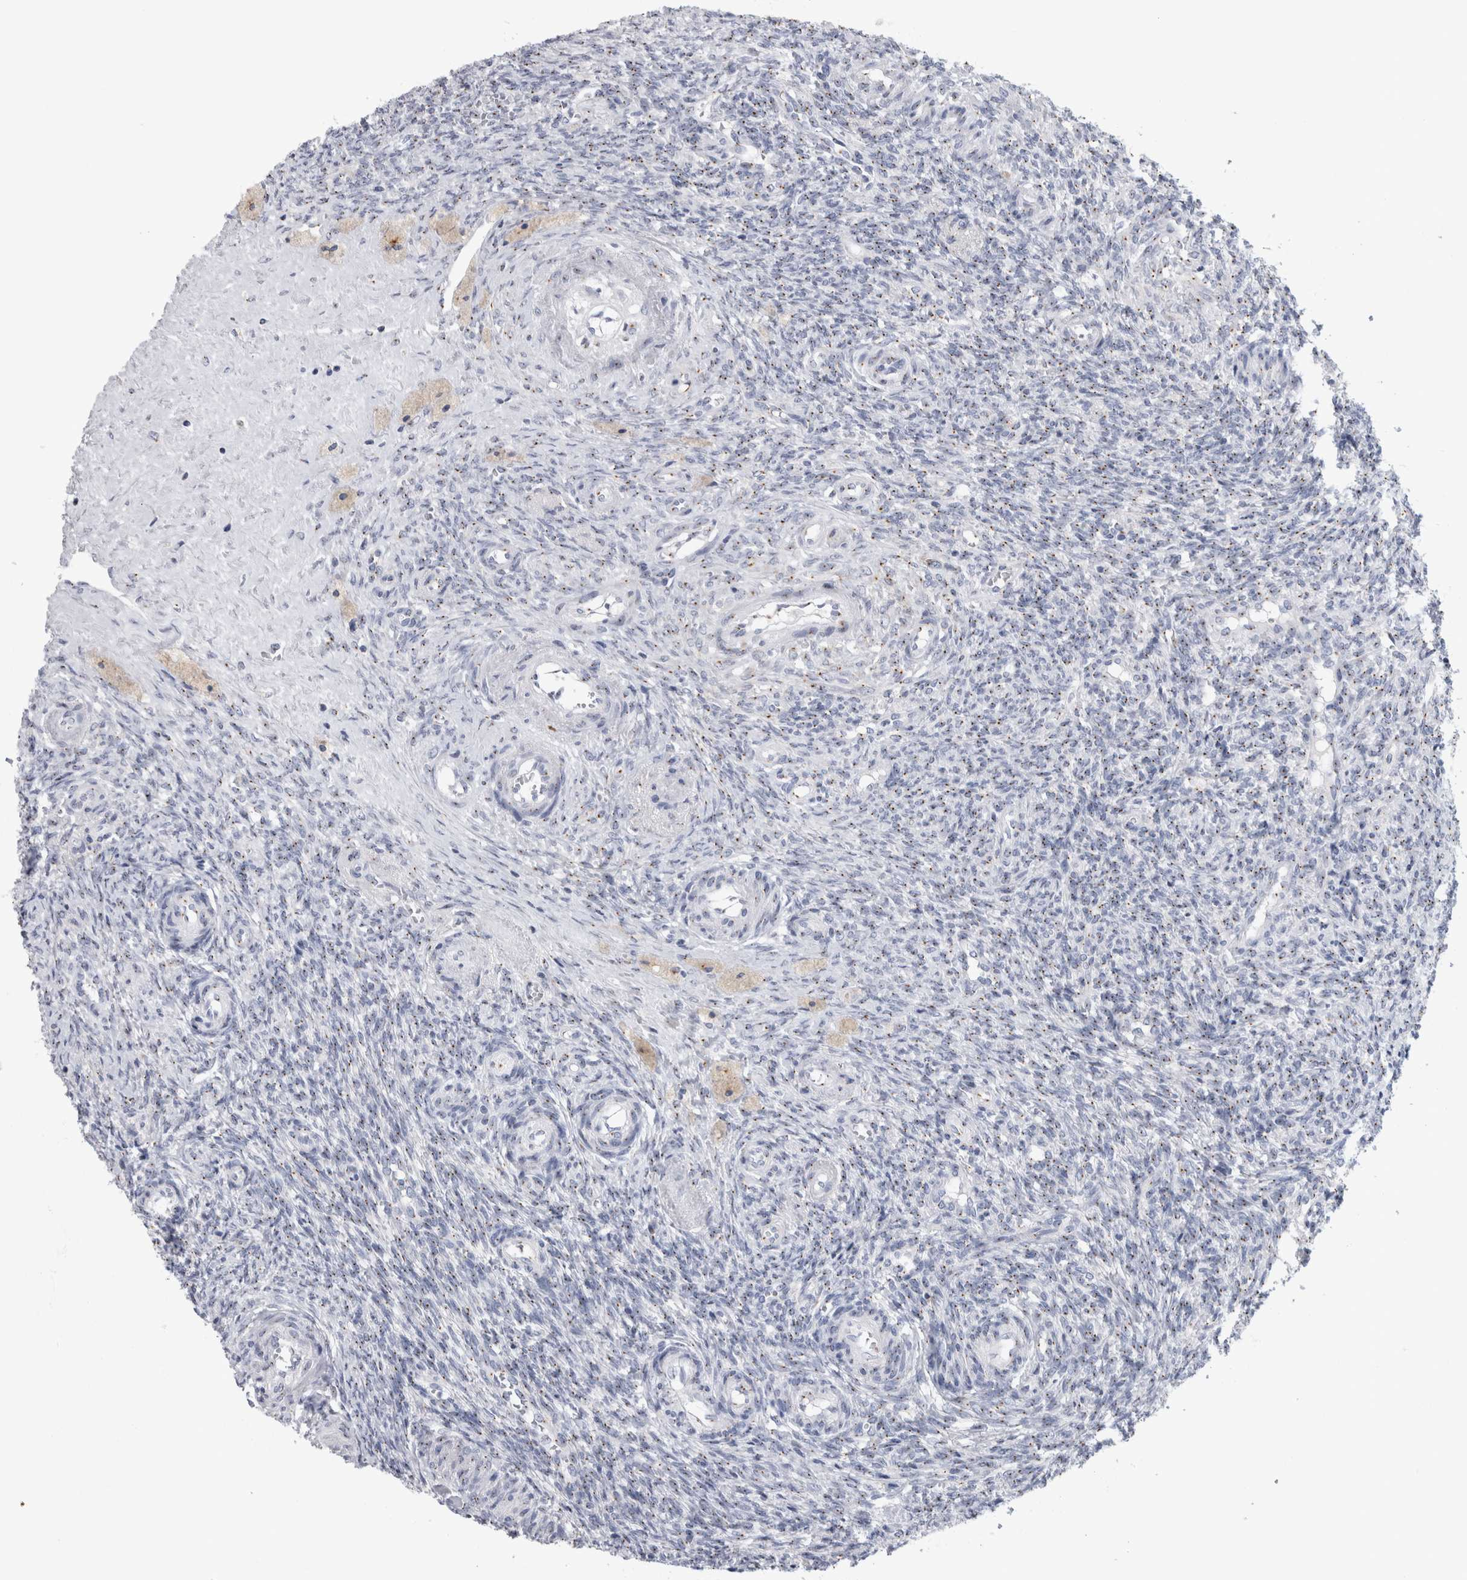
{"staining": {"intensity": "negative", "quantity": "none", "location": "none"}, "tissue": "ovary", "cell_type": "Follicle cells", "image_type": "normal", "snomed": [{"axis": "morphology", "description": "Normal tissue, NOS"}, {"axis": "topography", "description": "Ovary"}], "caption": "The photomicrograph exhibits no significant expression in follicle cells of ovary. (Brightfield microscopy of DAB (3,3'-diaminobenzidine) immunohistochemistry at high magnification).", "gene": "AKAP9", "patient": {"sex": "female", "age": 41}}